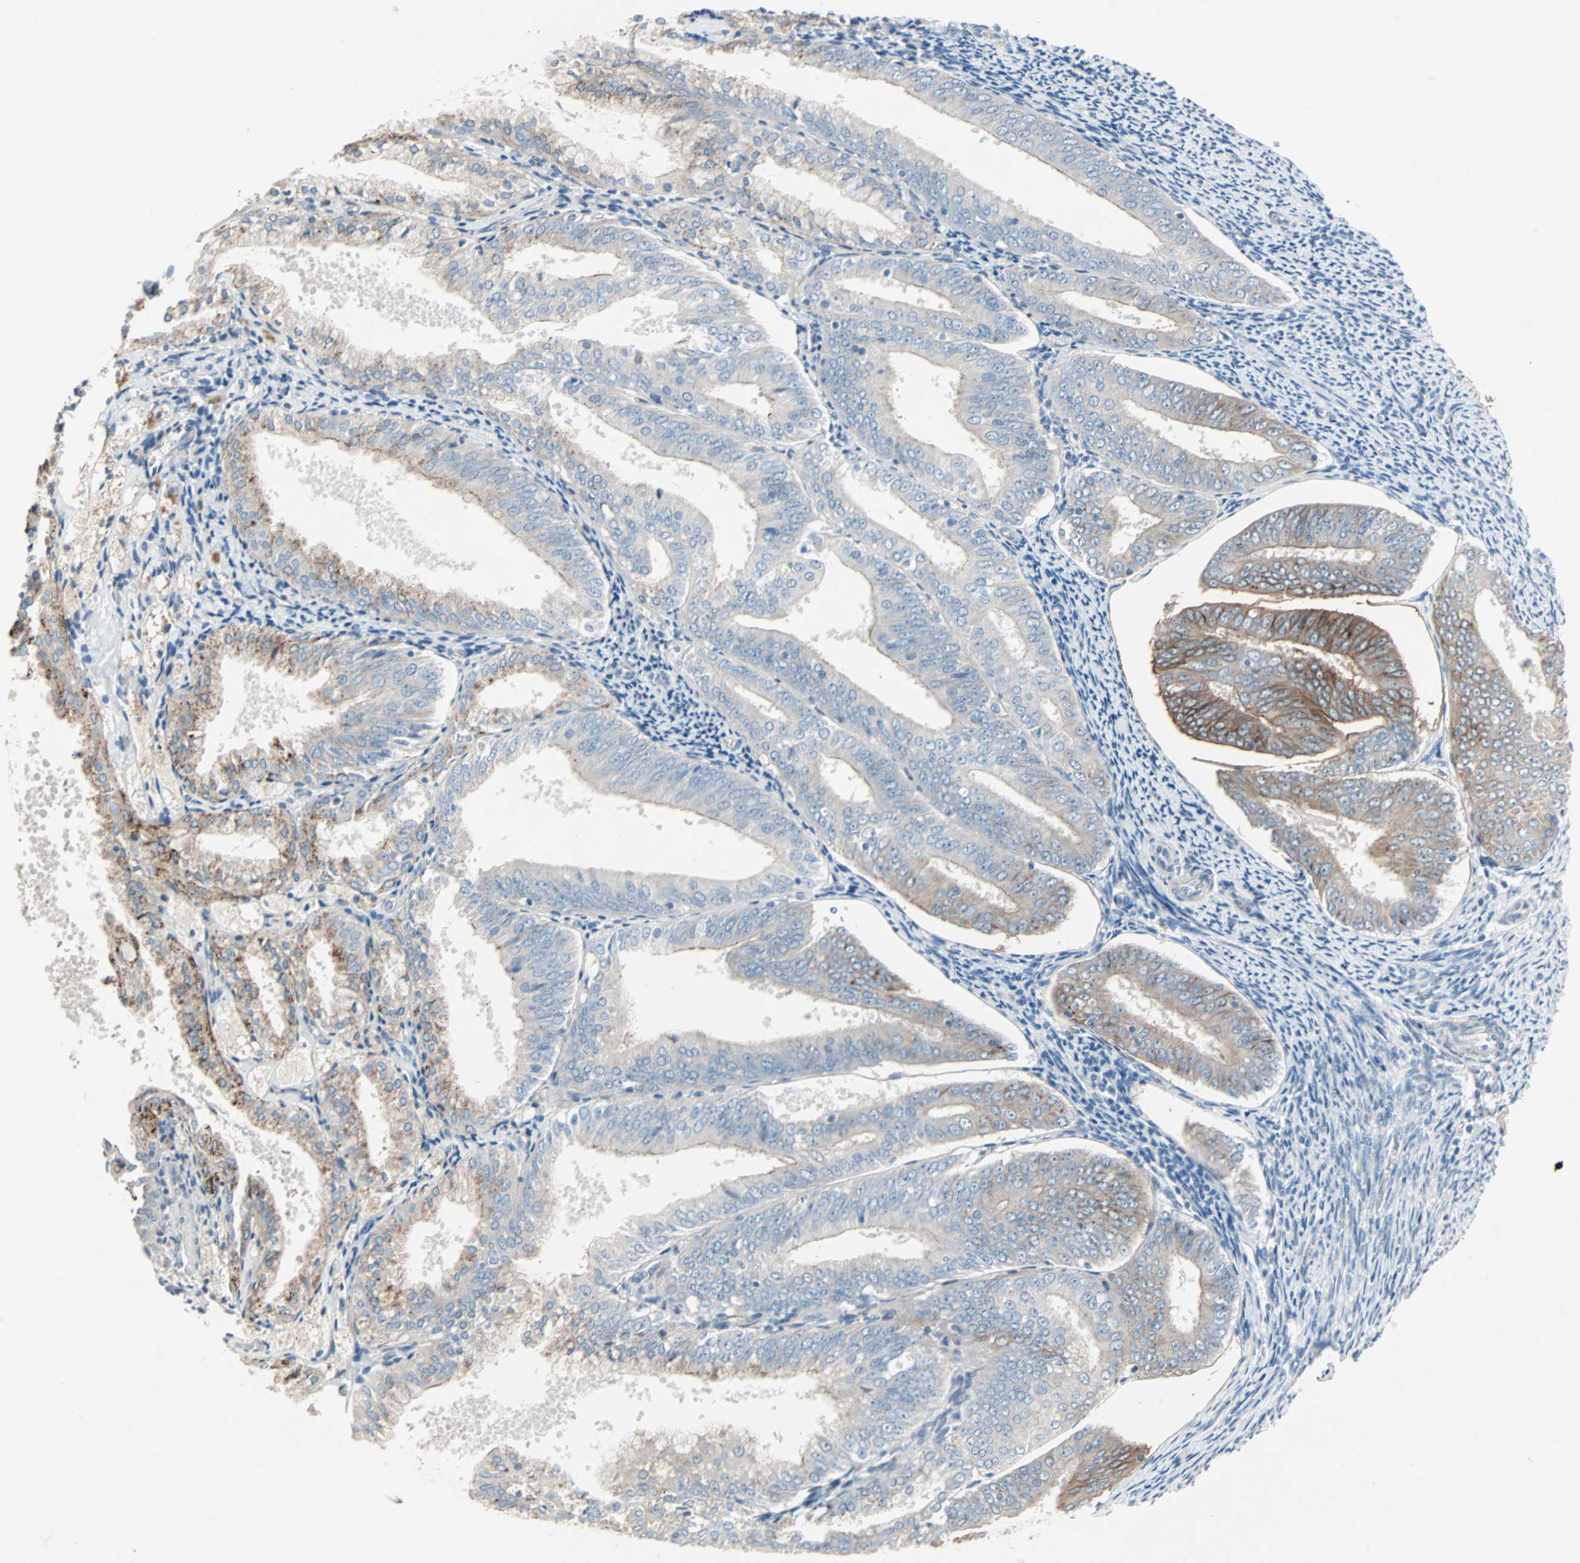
{"staining": {"intensity": "moderate", "quantity": "<25%", "location": "cytoplasmic/membranous"}, "tissue": "endometrial cancer", "cell_type": "Tumor cells", "image_type": "cancer", "snomed": [{"axis": "morphology", "description": "Adenocarcinoma, NOS"}, {"axis": "topography", "description": "Endometrium"}], "caption": "This image reveals immunohistochemistry (IHC) staining of endometrial cancer, with low moderate cytoplasmic/membranous positivity in about <25% of tumor cells.", "gene": "CAND2", "patient": {"sex": "female", "age": 63}}